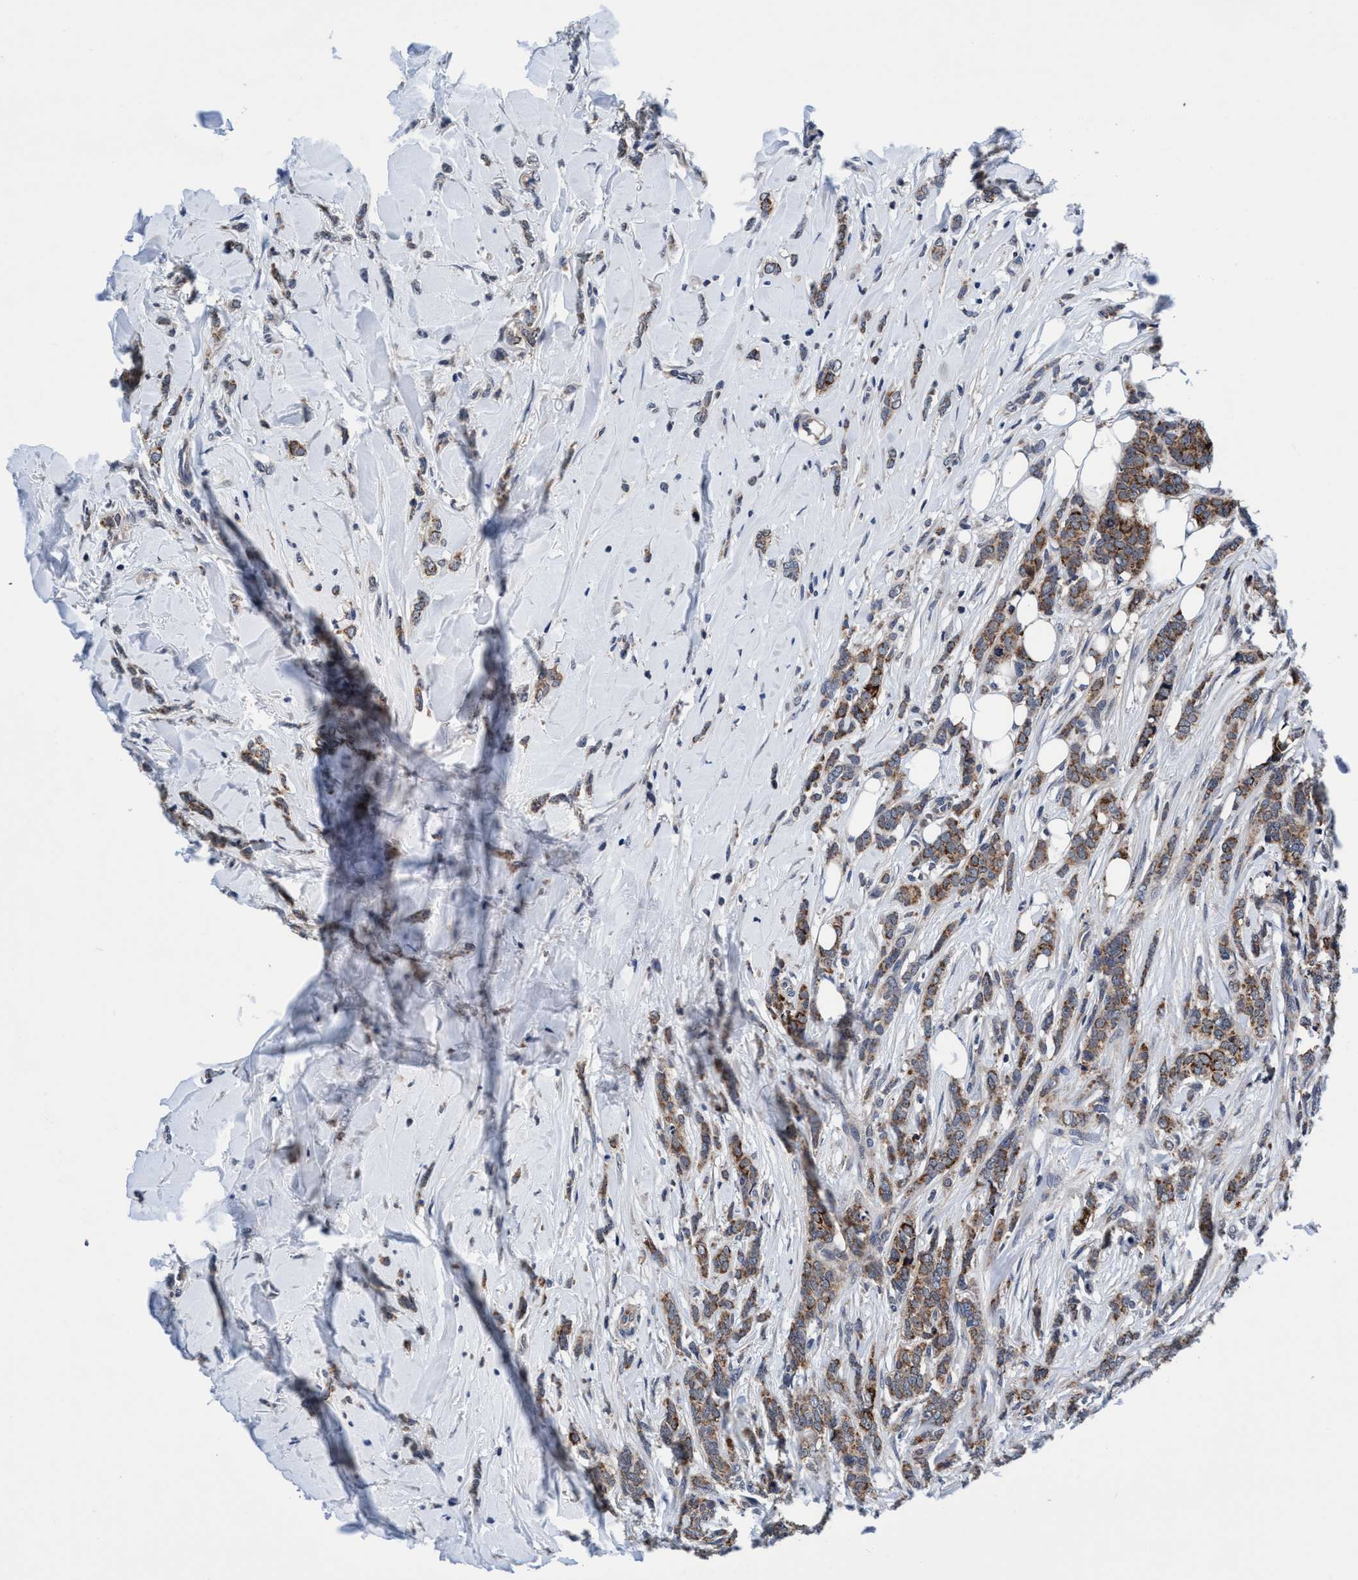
{"staining": {"intensity": "moderate", "quantity": ">75%", "location": "cytoplasmic/membranous"}, "tissue": "breast cancer", "cell_type": "Tumor cells", "image_type": "cancer", "snomed": [{"axis": "morphology", "description": "Lobular carcinoma"}, {"axis": "topography", "description": "Skin"}, {"axis": "topography", "description": "Breast"}], "caption": "The immunohistochemical stain highlights moderate cytoplasmic/membranous staining in tumor cells of breast cancer tissue. Immunohistochemistry stains the protein in brown and the nuclei are stained blue.", "gene": "AGAP2", "patient": {"sex": "female", "age": 46}}